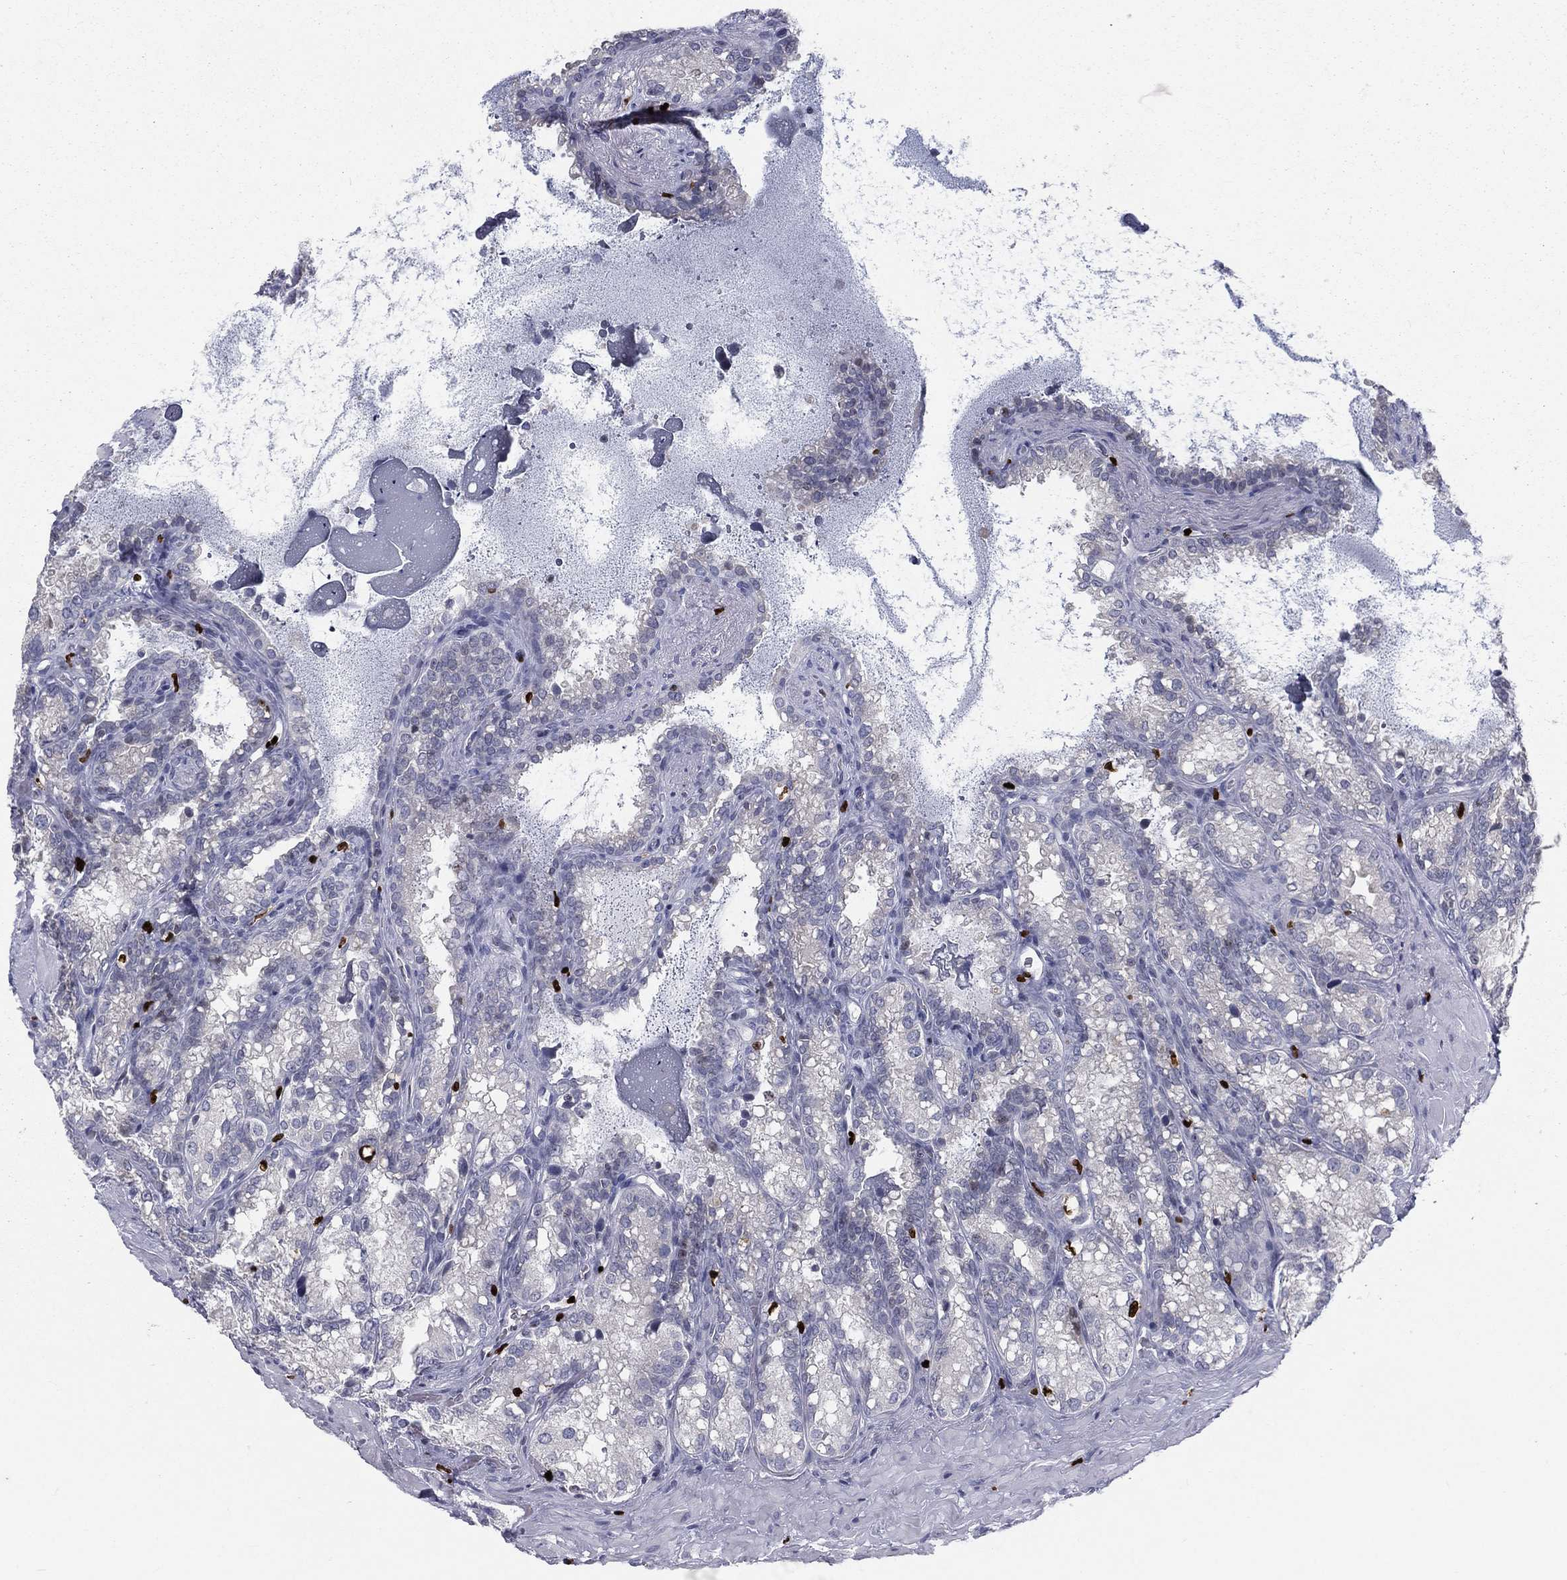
{"staining": {"intensity": "negative", "quantity": "none", "location": "none"}, "tissue": "seminal vesicle", "cell_type": "Glandular cells", "image_type": "normal", "snomed": [{"axis": "morphology", "description": "Normal tissue, NOS"}, {"axis": "topography", "description": "Seminal veicle"}], "caption": "Immunohistochemistry (IHC) image of benign seminal vesicle stained for a protein (brown), which reveals no positivity in glandular cells. Nuclei are stained in blue.", "gene": "MNDA", "patient": {"sex": "male", "age": 68}}